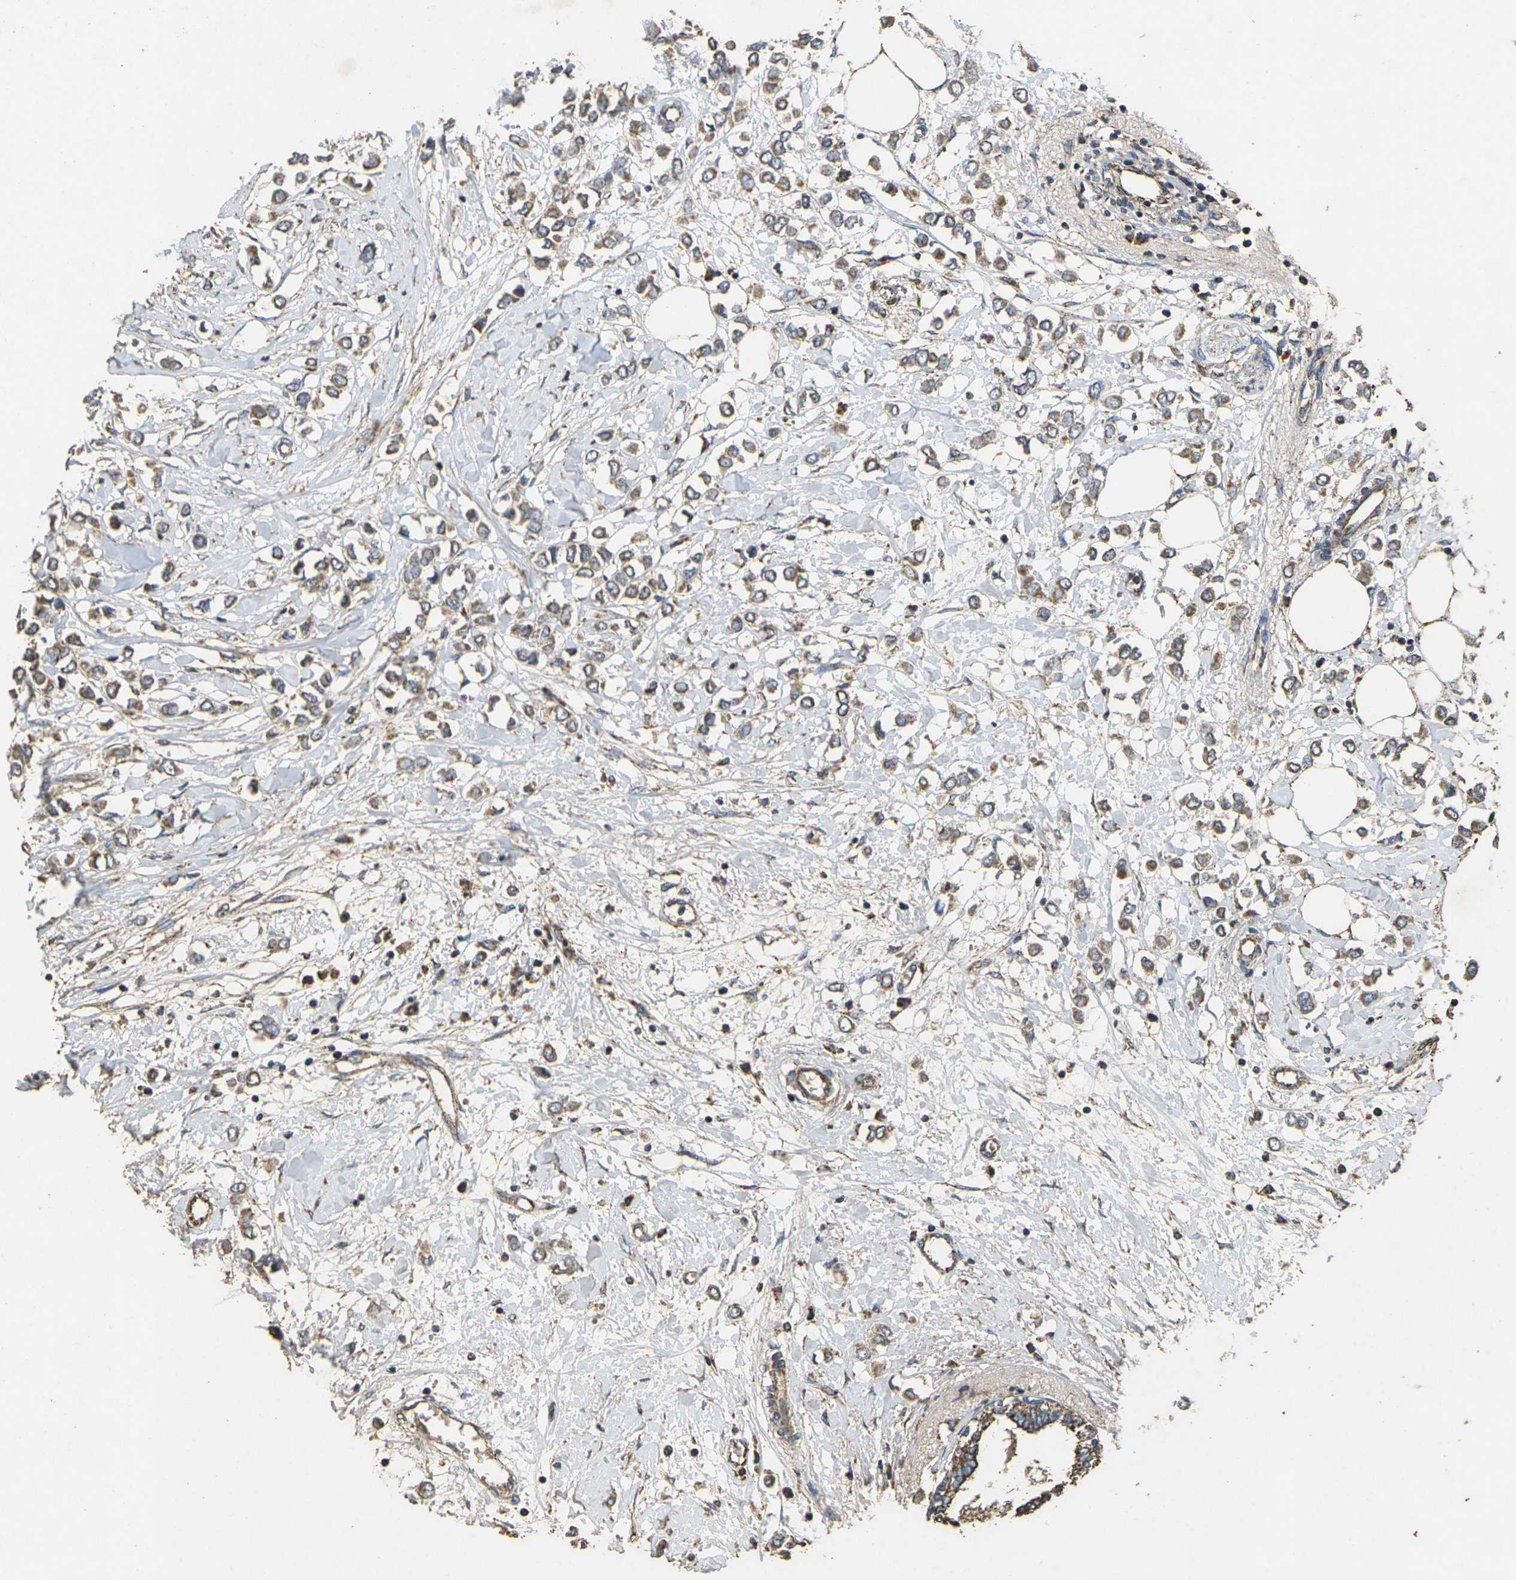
{"staining": {"intensity": "moderate", "quantity": ">75%", "location": "cytoplasmic/membranous"}, "tissue": "breast cancer", "cell_type": "Tumor cells", "image_type": "cancer", "snomed": [{"axis": "morphology", "description": "Lobular carcinoma"}, {"axis": "topography", "description": "Breast"}], "caption": "Immunohistochemistry (IHC) of breast cancer reveals medium levels of moderate cytoplasmic/membranous expression in about >75% of tumor cells.", "gene": "MAPK11", "patient": {"sex": "female", "age": 51}}